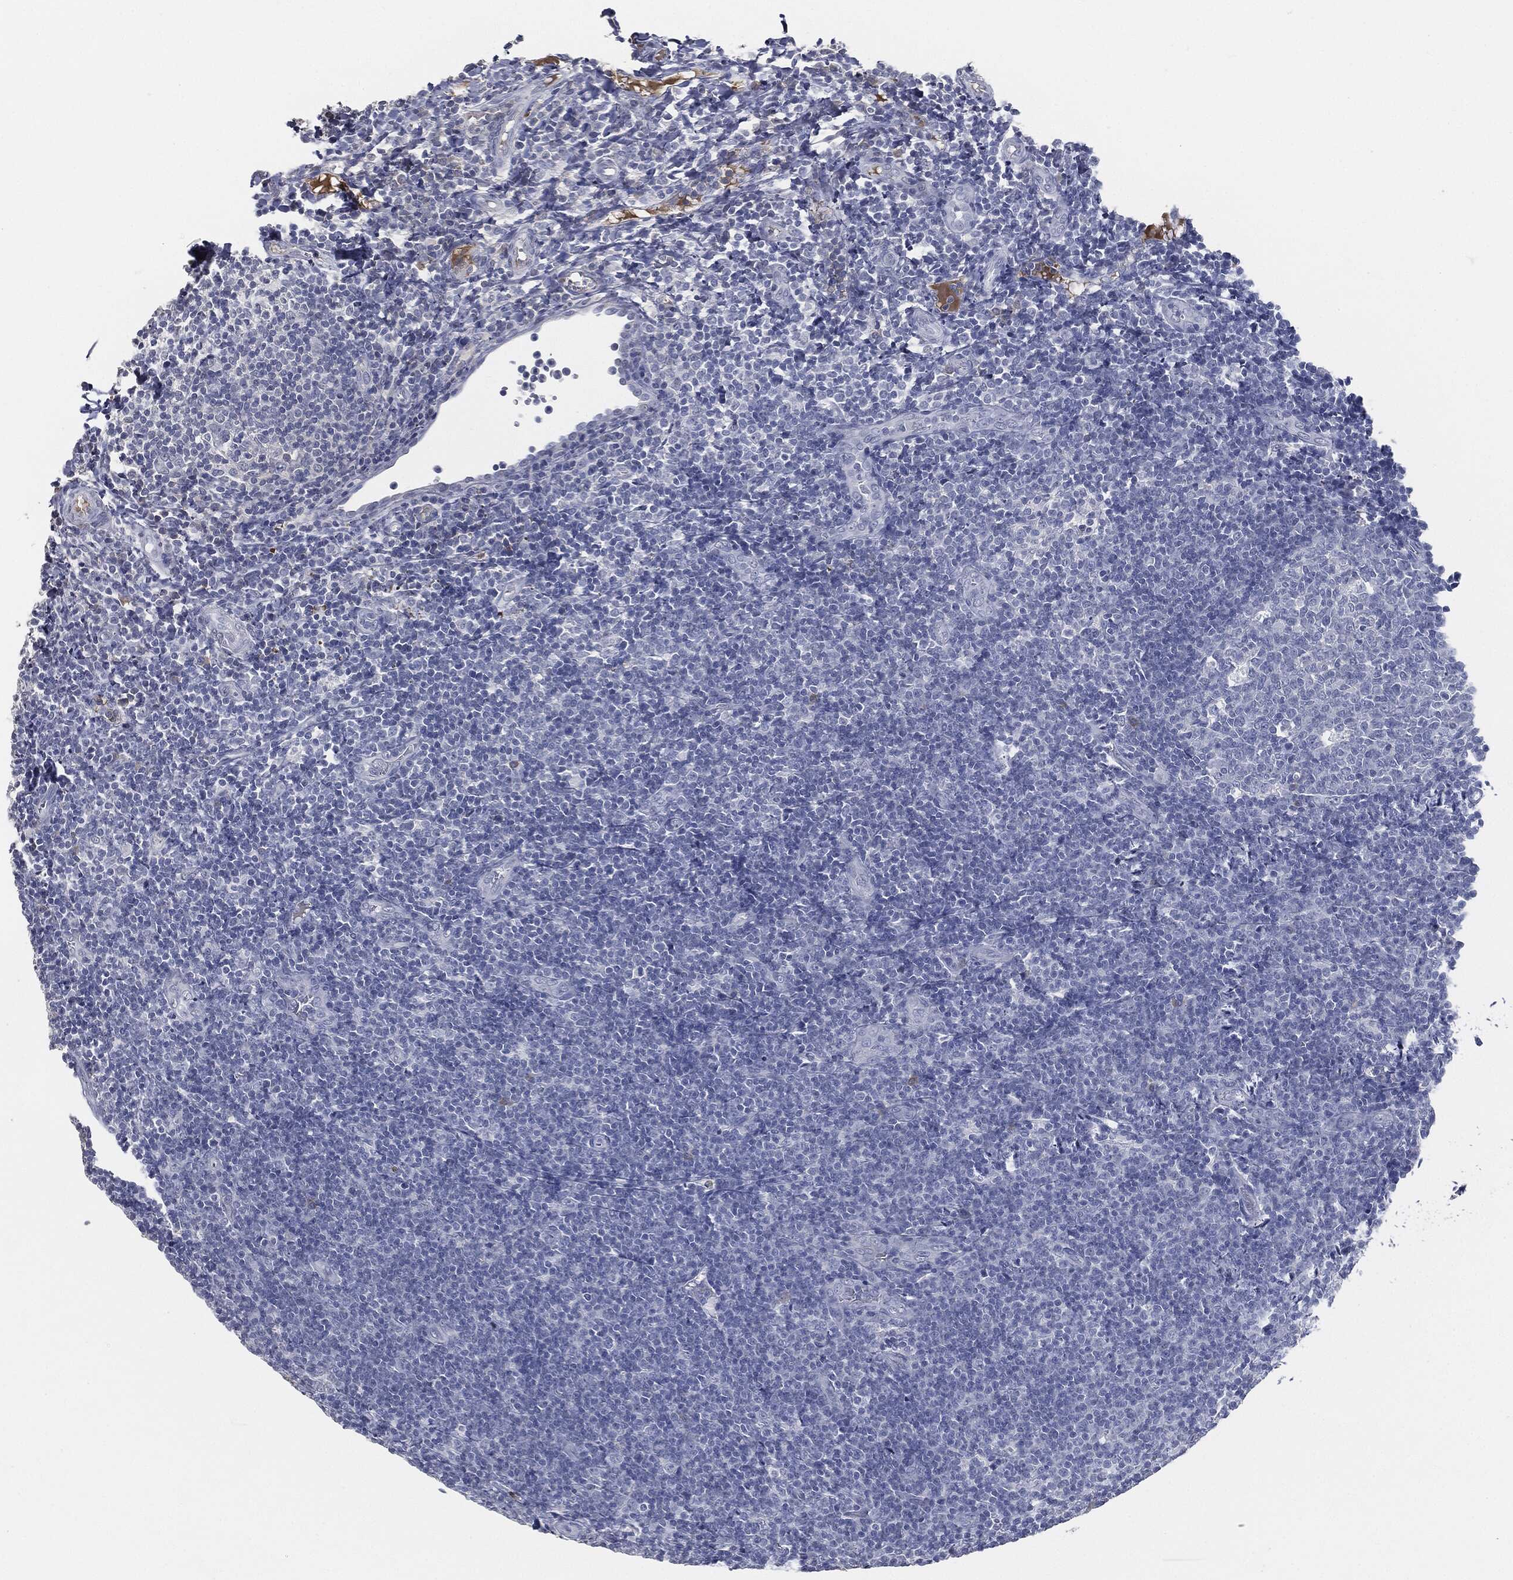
{"staining": {"intensity": "negative", "quantity": "none", "location": "none"}, "tissue": "tonsil", "cell_type": "Germinal center cells", "image_type": "normal", "snomed": [{"axis": "morphology", "description": "Normal tissue, NOS"}, {"axis": "topography", "description": "Tonsil"}], "caption": "The photomicrograph reveals no significant expression in germinal center cells of tonsil.", "gene": "SIGLEC7", "patient": {"sex": "female", "age": 5}}